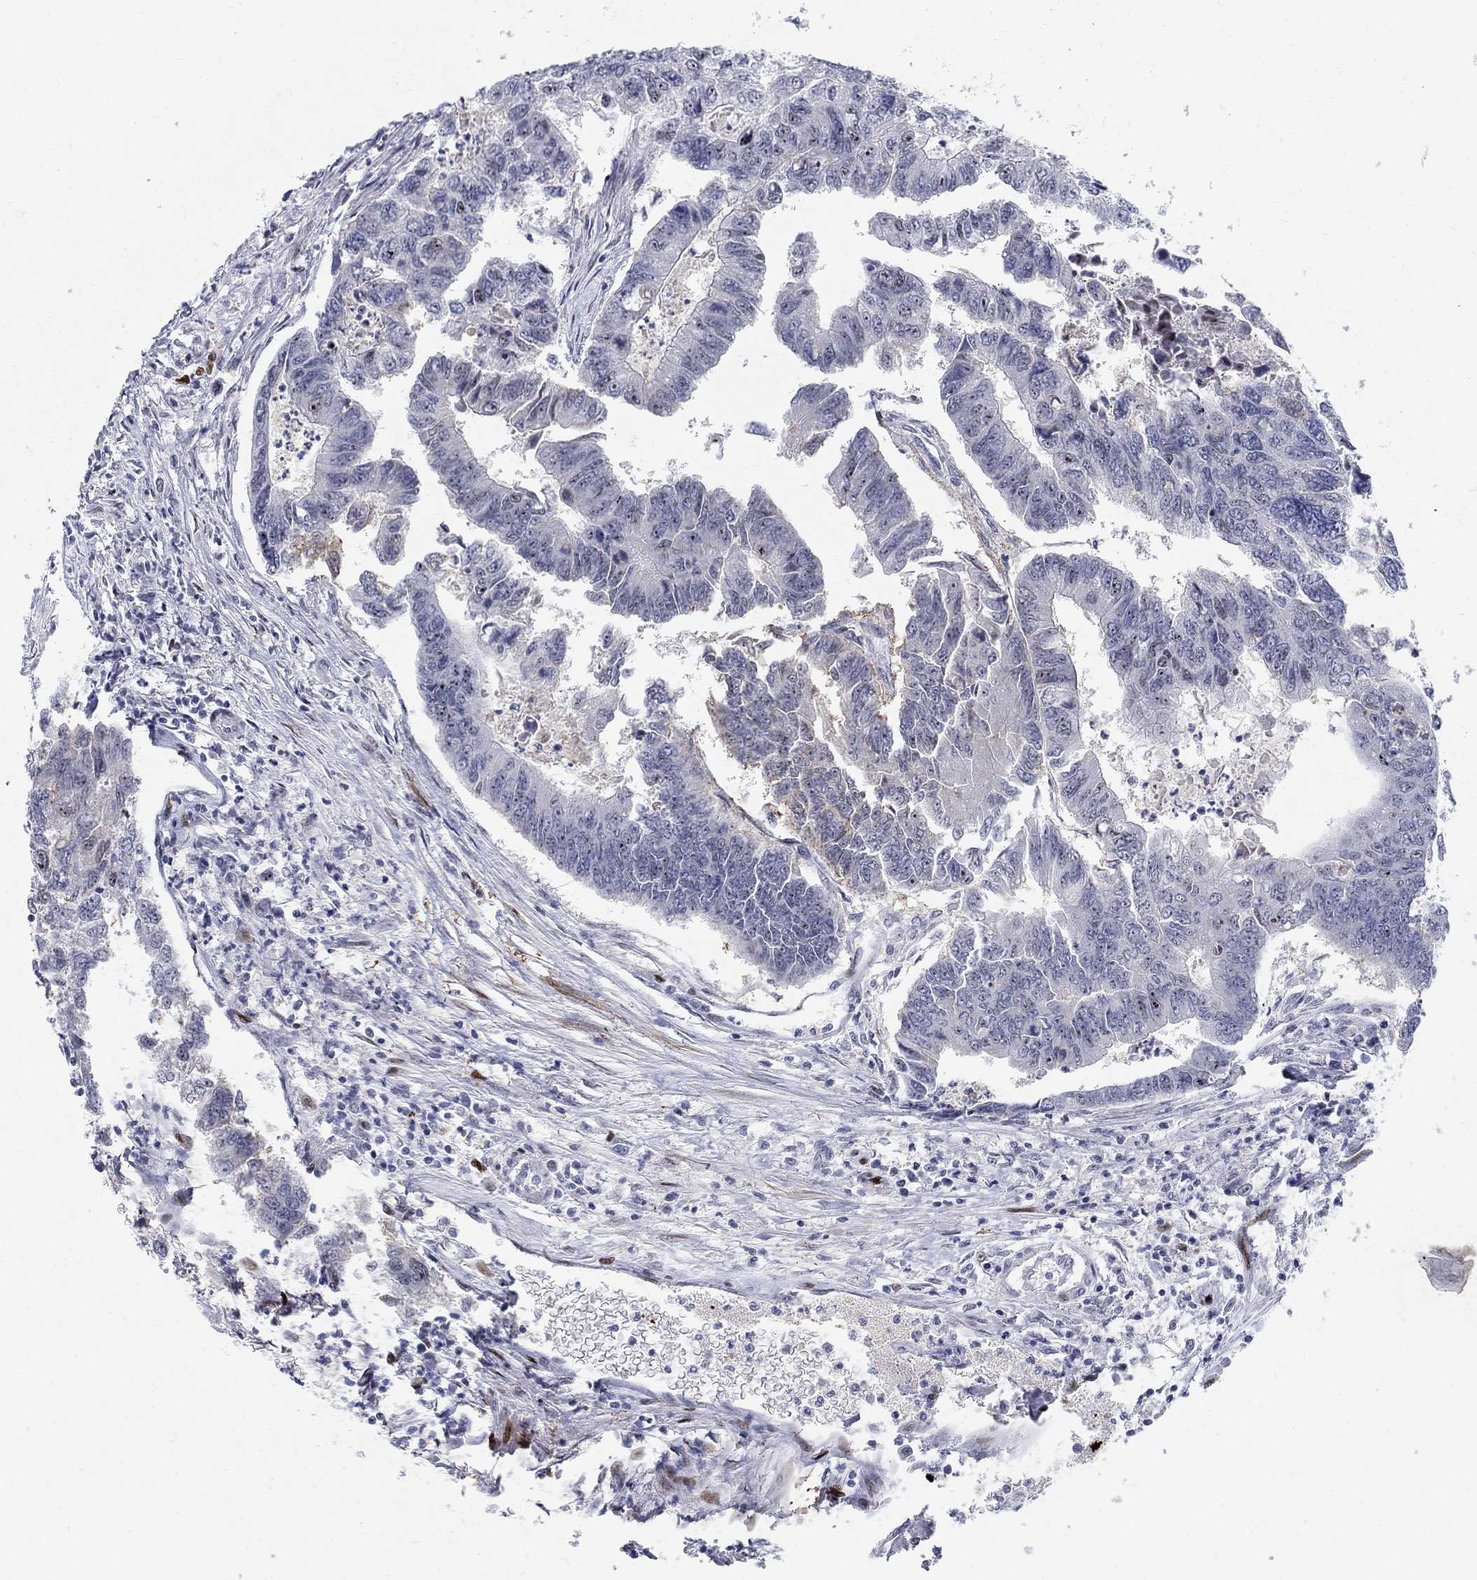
{"staining": {"intensity": "negative", "quantity": "none", "location": "none"}, "tissue": "colorectal cancer", "cell_type": "Tumor cells", "image_type": "cancer", "snomed": [{"axis": "morphology", "description": "Adenocarcinoma, NOS"}, {"axis": "topography", "description": "Colon"}], "caption": "A high-resolution histopathology image shows immunohistochemistry (IHC) staining of colorectal adenocarcinoma, which displays no significant staining in tumor cells.", "gene": "RAPGEF5", "patient": {"sex": "female", "age": 65}}